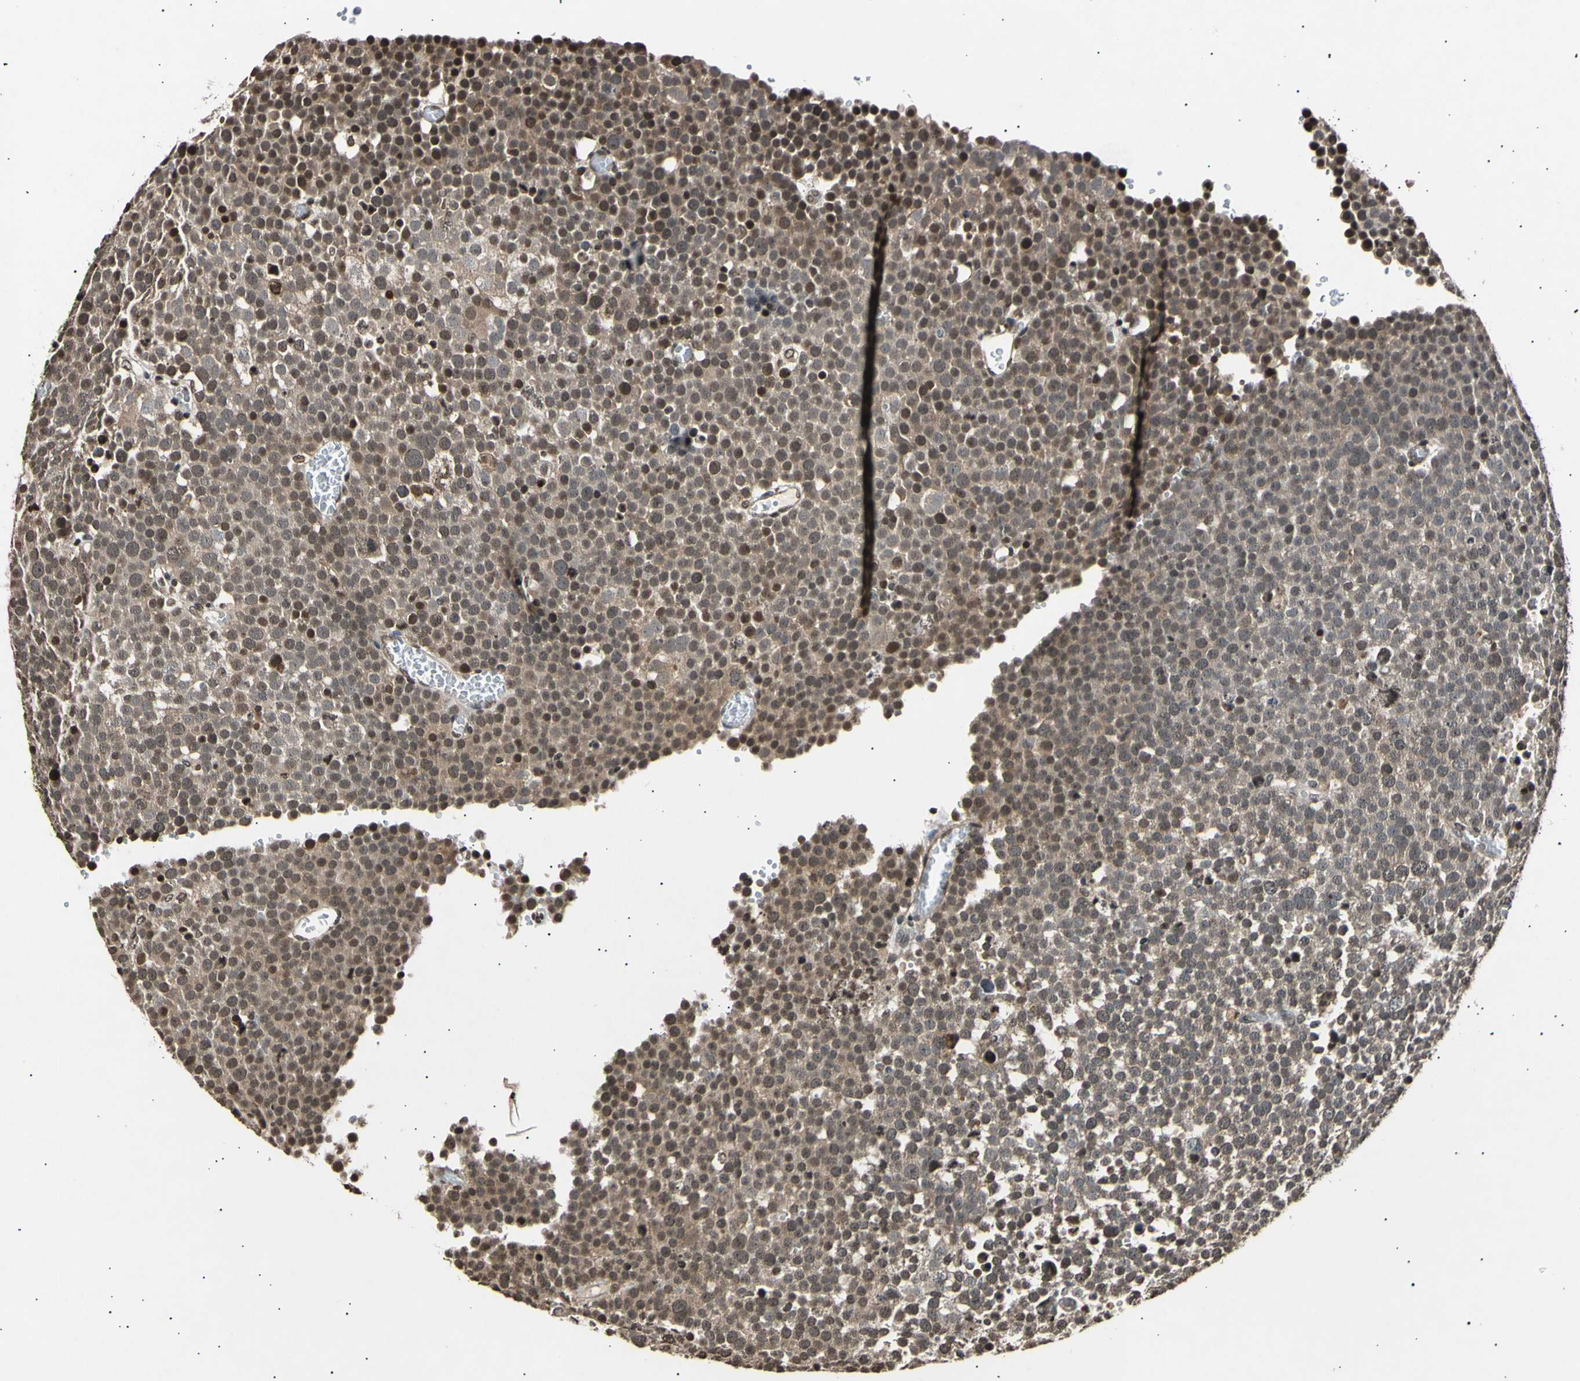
{"staining": {"intensity": "moderate", "quantity": ">75%", "location": "cytoplasmic/membranous,nuclear"}, "tissue": "testis cancer", "cell_type": "Tumor cells", "image_type": "cancer", "snomed": [{"axis": "morphology", "description": "Seminoma, NOS"}, {"axis": "topography", "description": "Testis"}], "caption": "Testis seminoma stained with a brown dye displays moderate cytoplasmic/membranous and nuclear positive staining in approximately >75% of tumor cells.", "gene": "ANAPC7", "patient": {"sex": "male", "age": 71}}